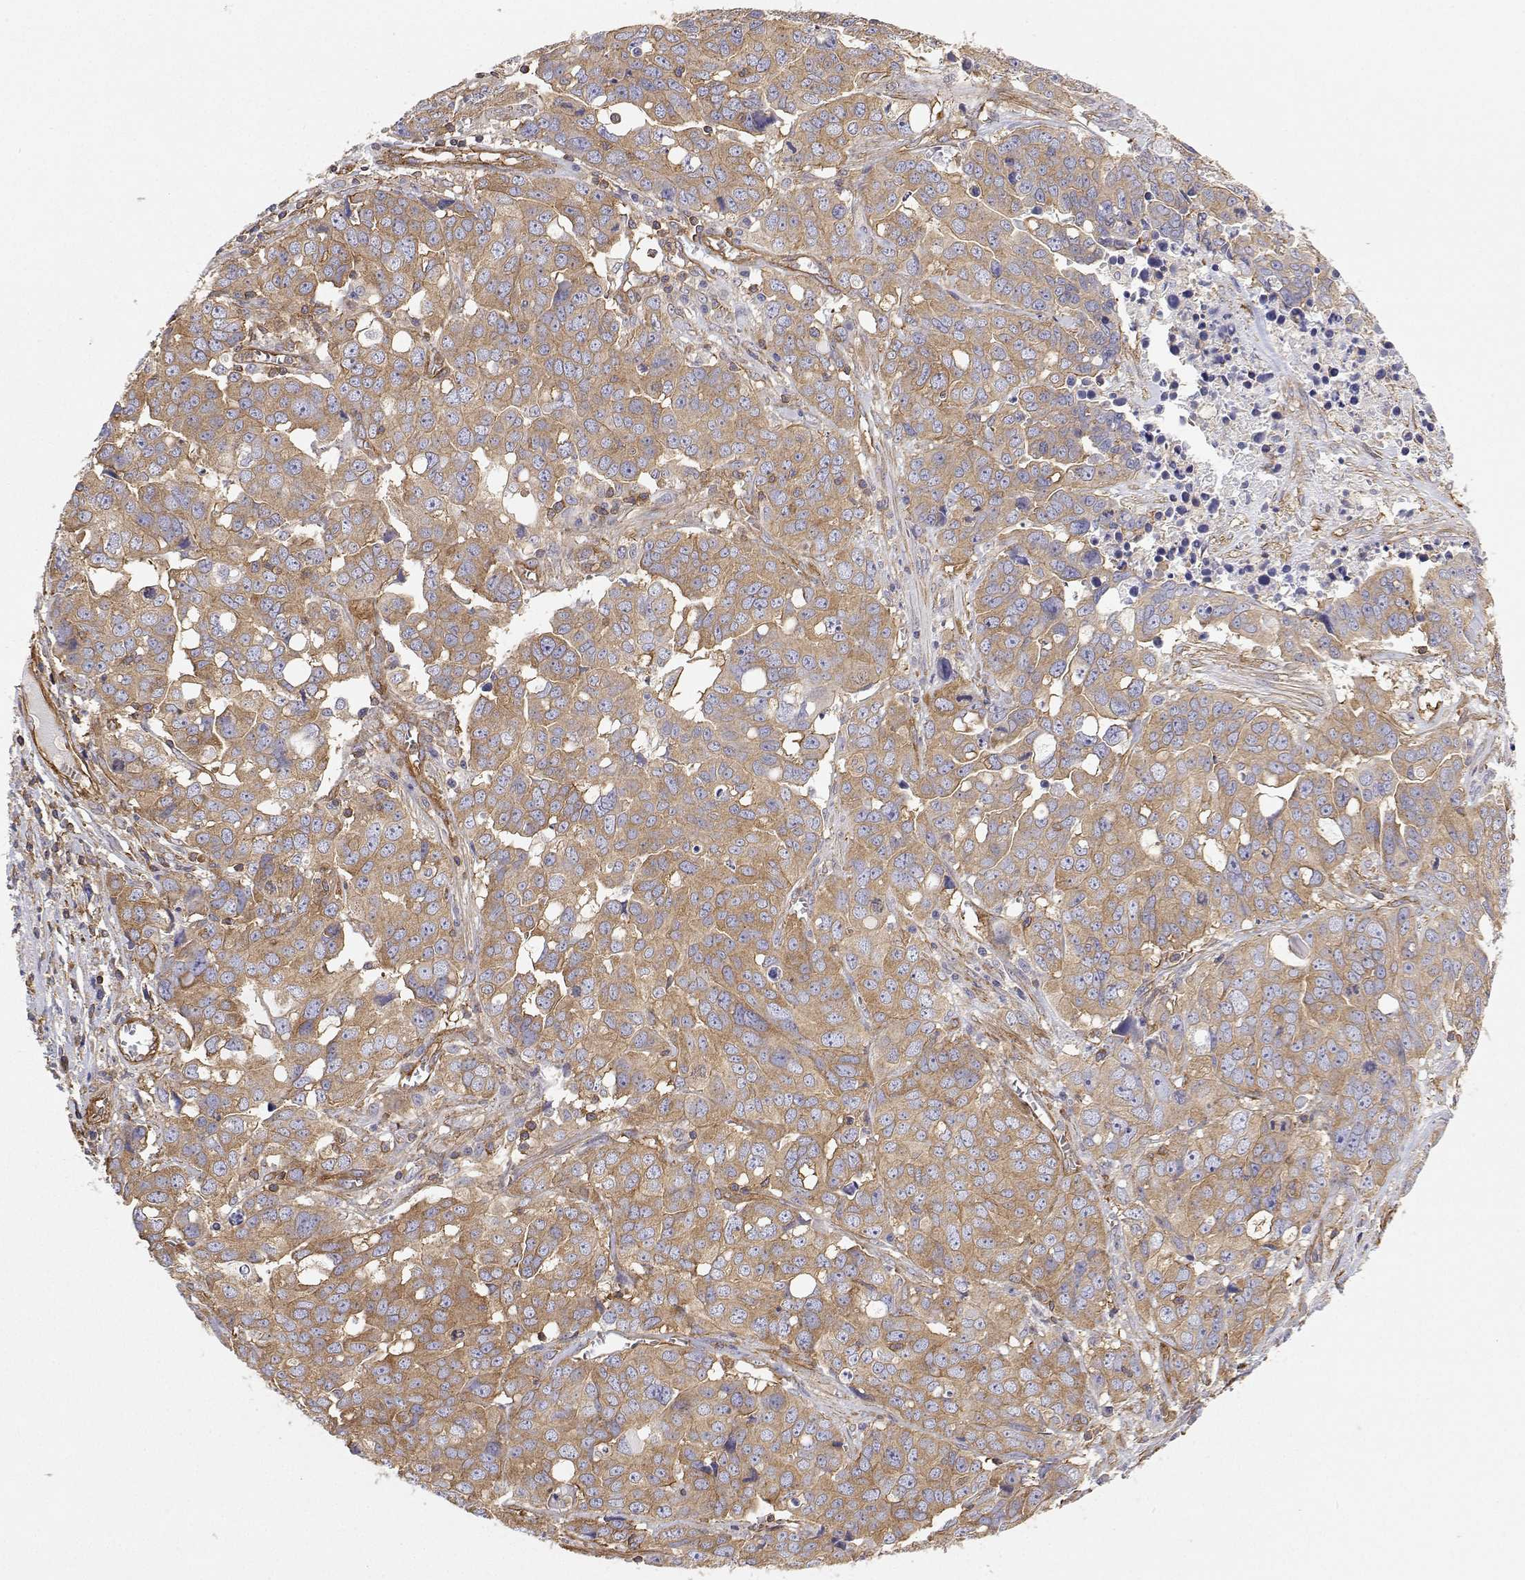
{"staining": {"intensity": "moderate", "quantity": ">75%", "location": "cytoplasmic/membranous"}, "tissue": "ovarian cancer", "cell_type": "Tumor cells", "image_type": "cancer", "snomed": [{"axis": "morphology", "description": "Carcinoma, endometroid"}, {"axis": "topography", "description": "Ovary"}], "caption": "IHC (DAB (3,3'-diaminobenzidine)) staining of human endometroid carcinoma (ovarian) exhibits moderate cytoplasmic/membranous protein expression in about >75% of tumor cells.", "gene": "MYH9", "patient": {"sex": "female", "age": 78}}